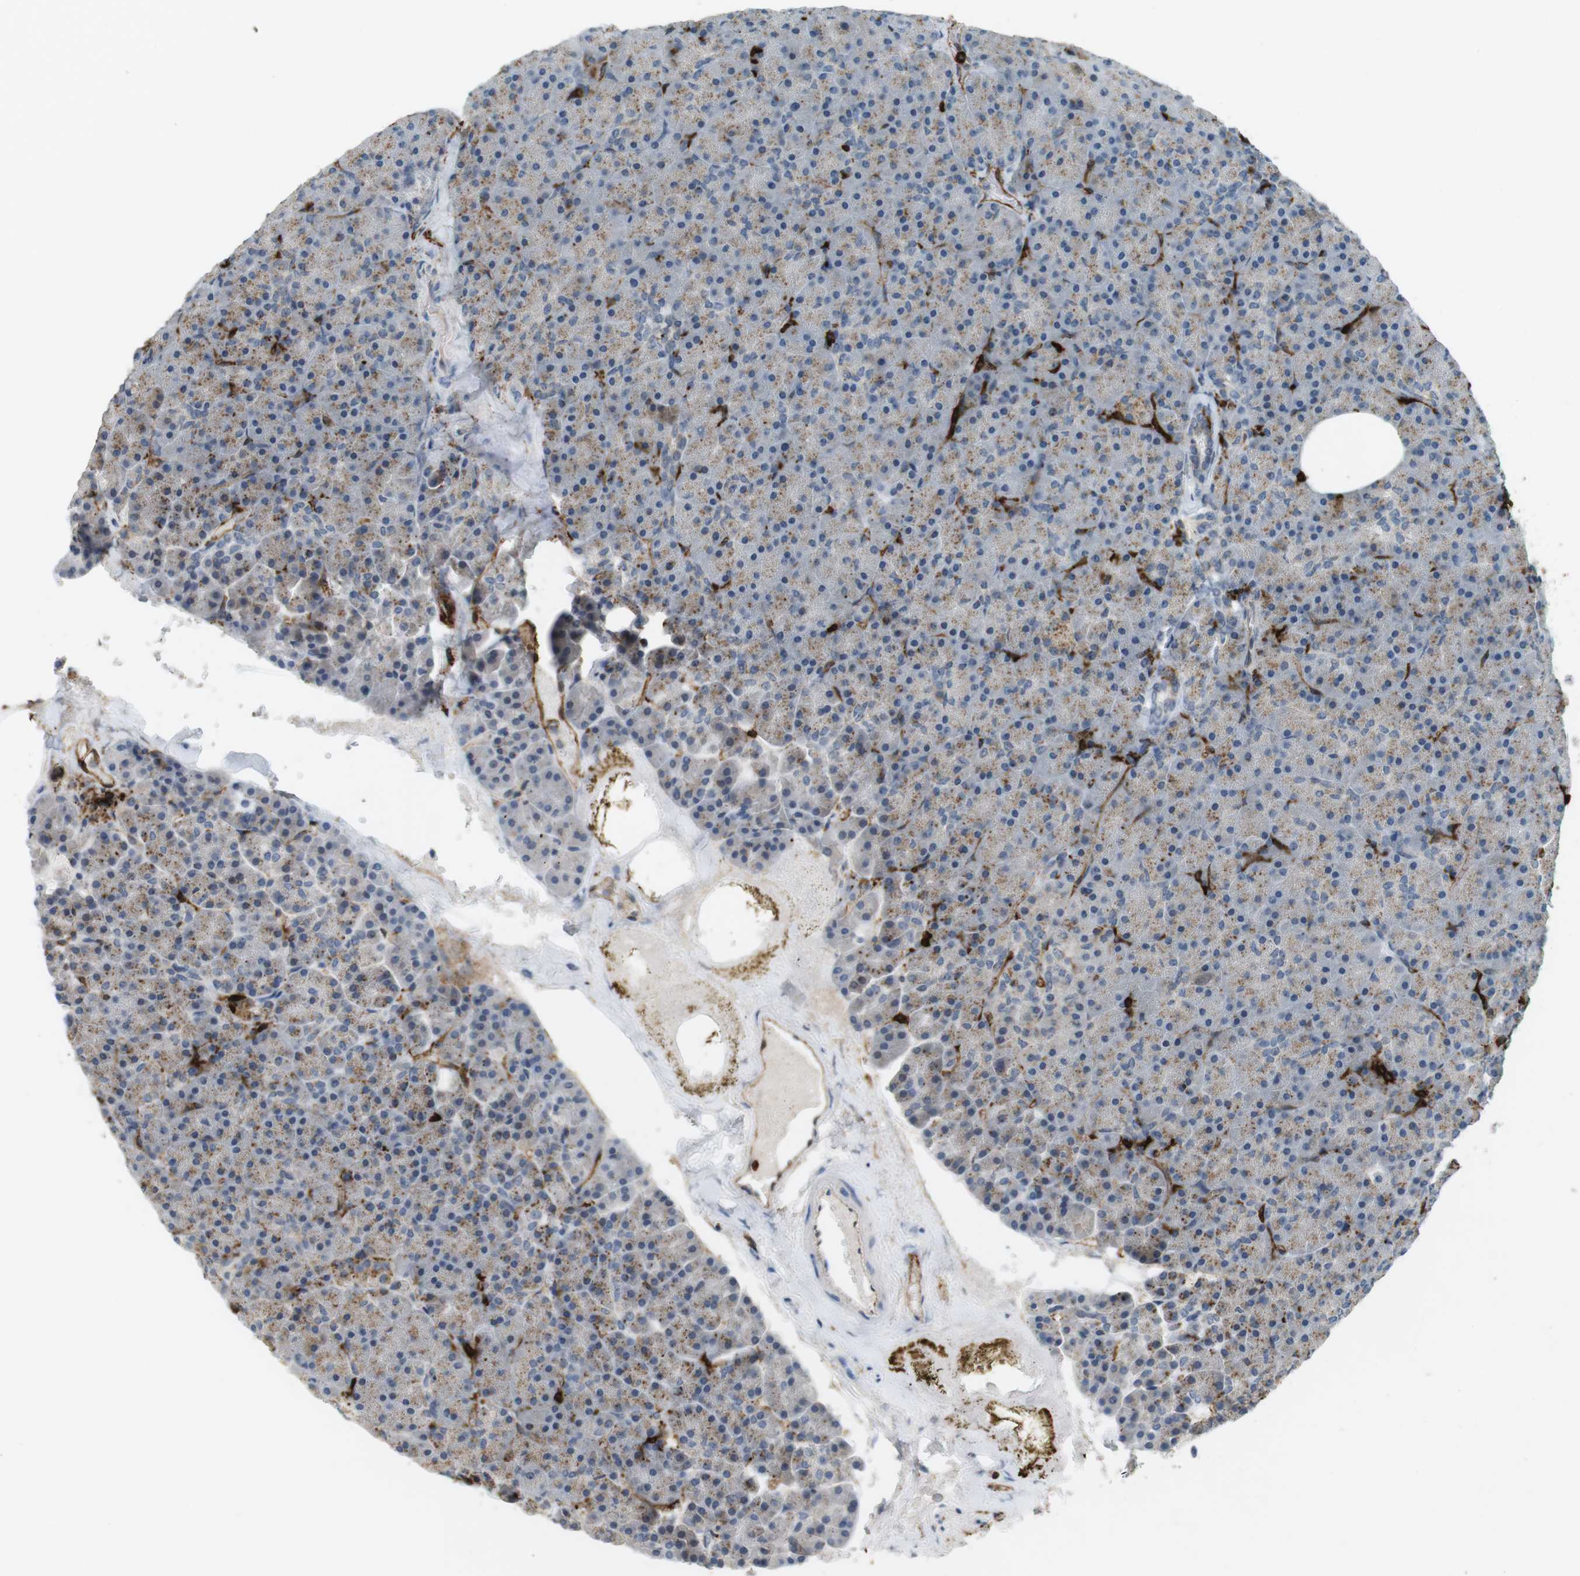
{"staining": {"intensity": "weak", "quantity": "<25%", "location": "cytoplasmic/membranous"}, "tissue": "pancreas", "cell_type": "Exocrine glandular cells", "image_type": "normal", "snomed": [{"axis": "morphology", "description": "Normal tissue, NOS"}, {"axis": "topography", "description": "Pancreas"}], "caption": "Immunohistochemistry photomicrograph of unremarkable pancreas stained for a protein (brown), which reveals no expression in exocrine glandular cells. Nuclei are stained in blue.", "gene": "HLA", "patient": {"sex": "female", "age": 35}}